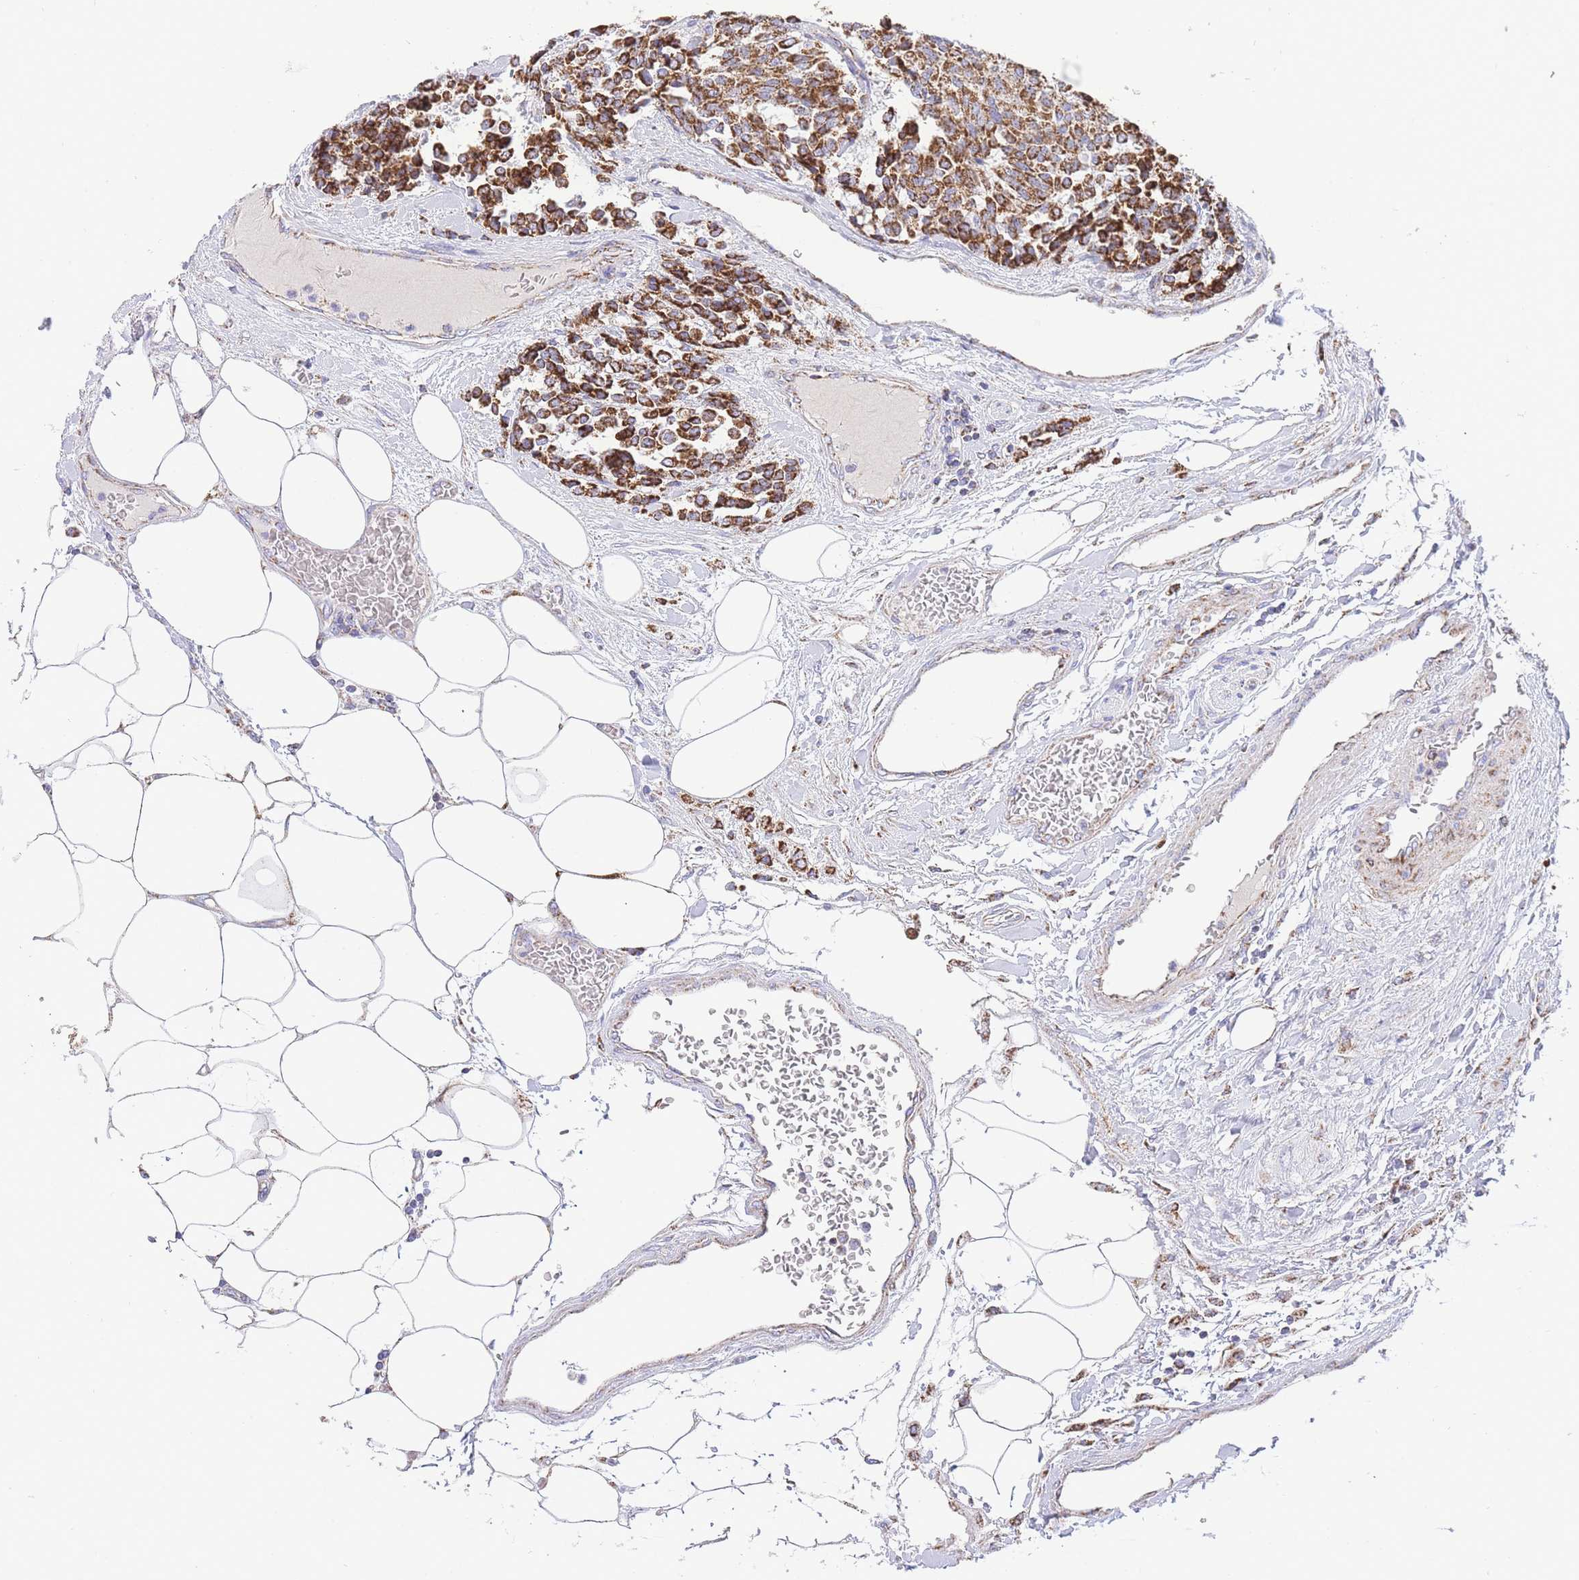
{"staining": {"intensity": "strong", "quantity": ">75%", "location": "nuclear"}, "tissue": "carcinoid", "cell_type": "Tumor cells", "image_type": "cancer", "snomed": [{"axis": "morphology", "description": "Carcinoid, malignant, NOS"}, {"axis": "topography", "description": "Pancreas"}], "caption": "High-power microscopy captured an immunohistochemistry (IHC) photomicrograph of carcinoid (malignant), revealing strong nuclear positivity in about >75% of tumor cells.", "gene": "GSTM1", "patient": {"sex": "female", "age": 54}}